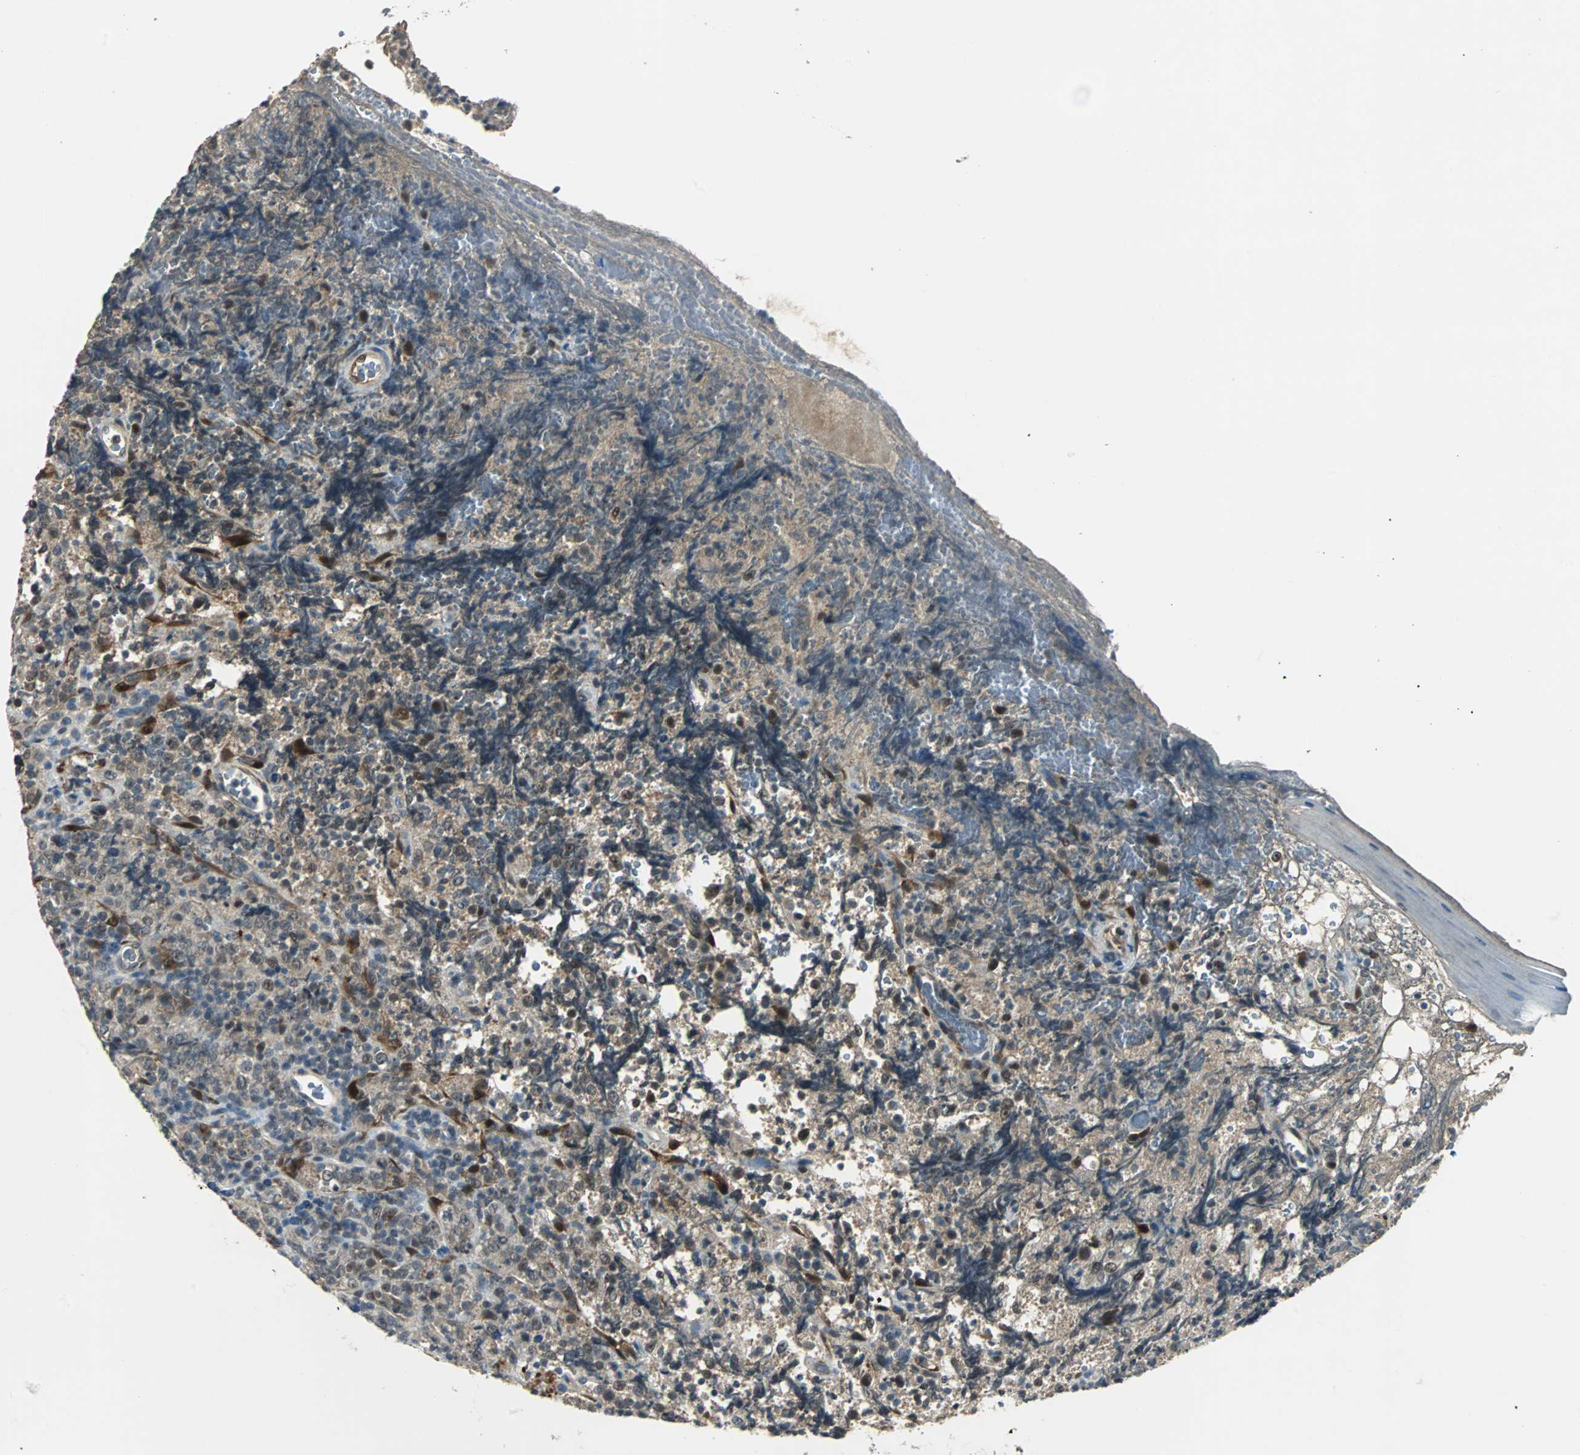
{"staining": {"intensity": "weak", "quantity": "25%-75%", "location": "cytoplasmic/membranous,nuclear"}, "tissue": "lymphoma", "cell_type": "Tumor cells", "image_type": "cancer", "snomed": [{"axis": "morphology", "description": "Malignant lymphoma, non-Hodgkin's type, High grade"}, {"axis": "topography", "description": "Tonsil"}], "caption": "Immunohistochemical staining of human lymphoma shows low levels of weak cytoplasmic/membranous and nuclear protein expression in approximately 25%-75% of tumor cells.", "gene": "FHL2", "patient": {"sex": "female", "age": 36}}